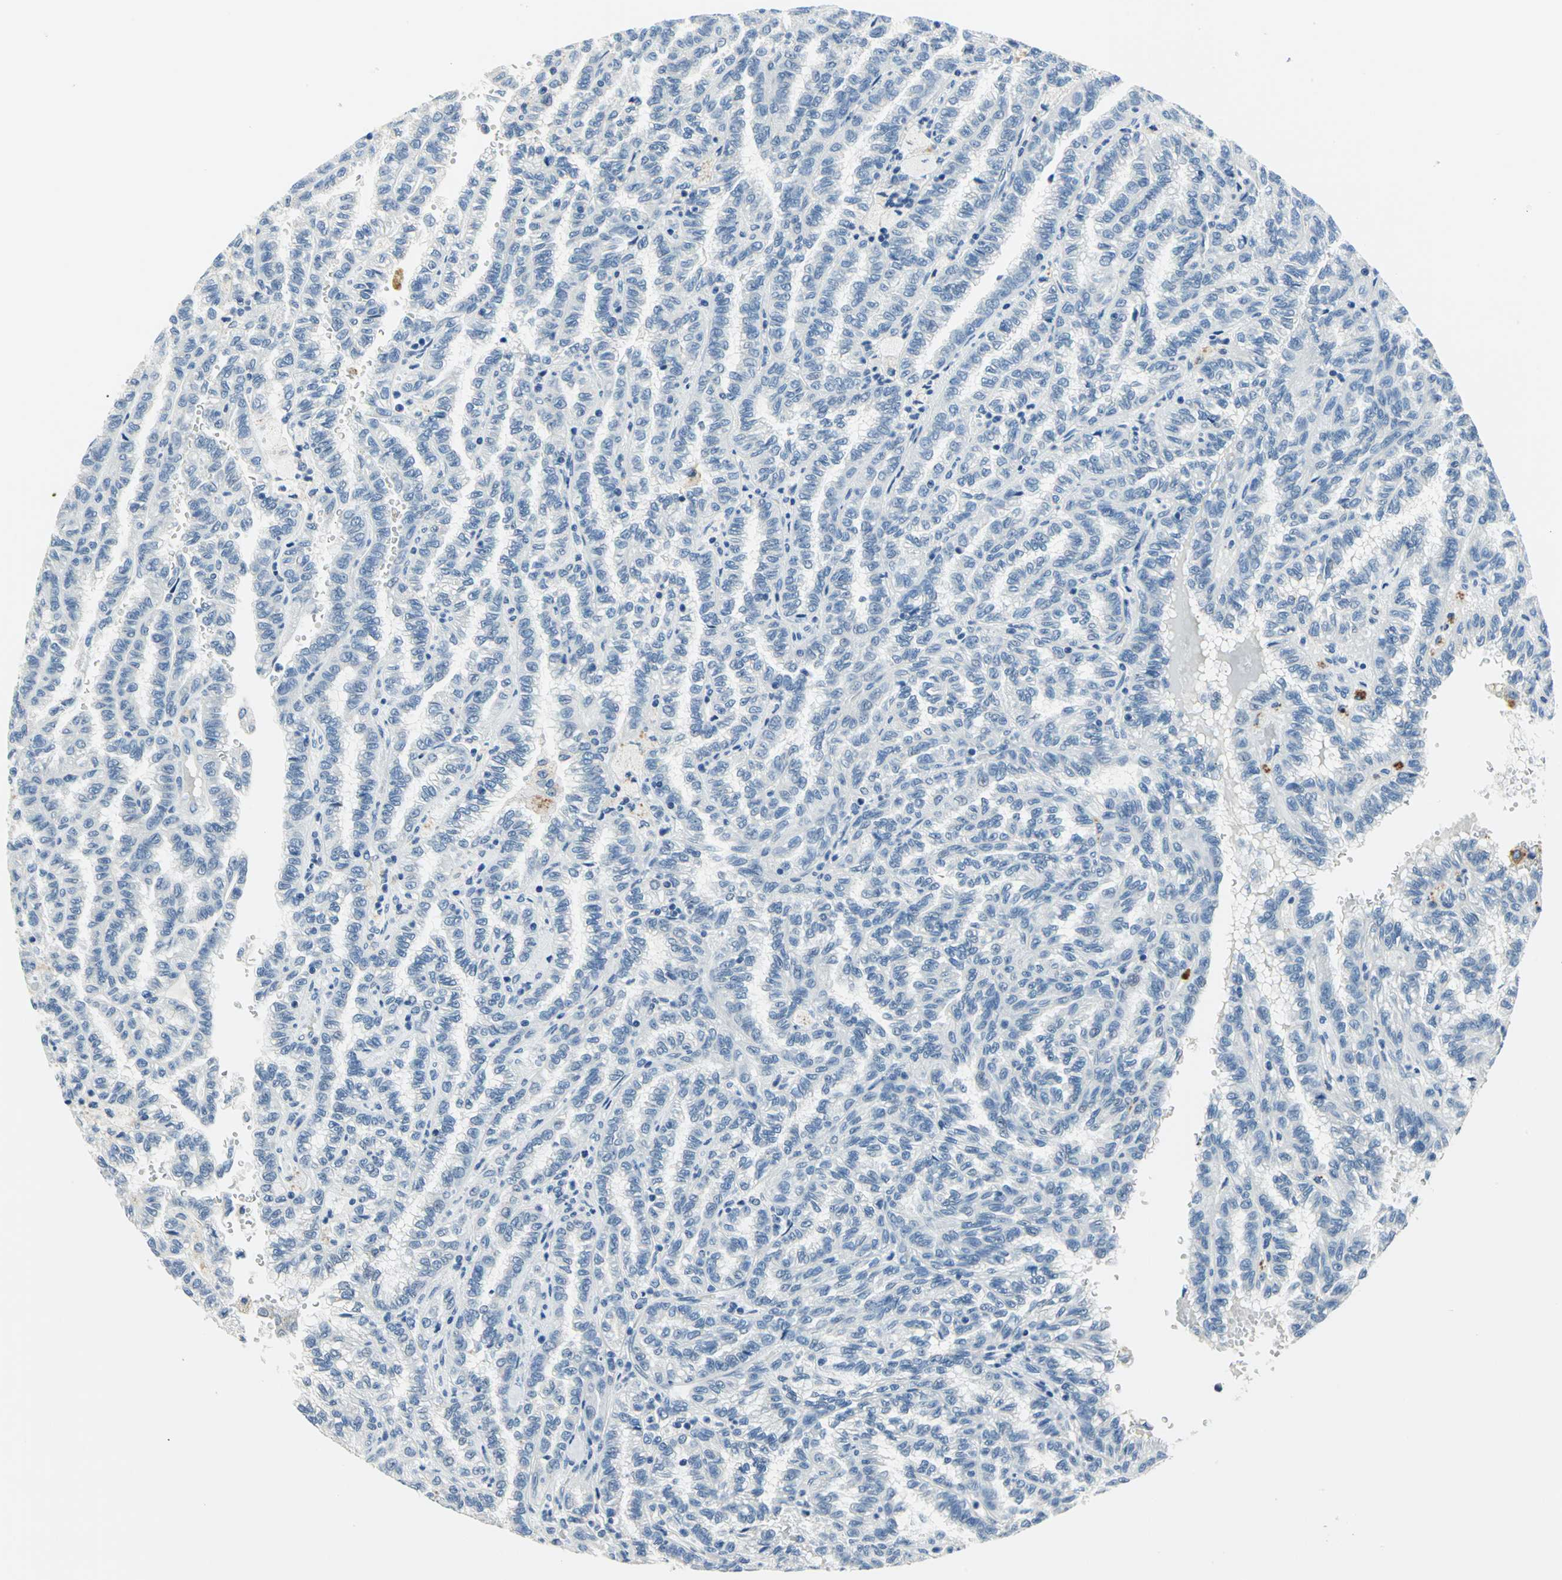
{"staining": {"intensity": "negative", "quantity": "none", "location": "none"}, "tissue": "renal cancer", "cell_type": "Tumor cells", "image_type": "cancer", "snomed": [{"axis": "morphology", "description": "Inflammation, NOS"}, {"axis": "morphology", "description": "Adenocarcinoma, NOS"}, {"axis": "topography", "description": "Kidney"}], "caption": "Immunohistochemistry (IHC) micrograph of human renal cancer stained for a protein (brown), which reveals no staining in tumor cells.", "gene": "RAD17", "patient": {"sex": "male", "age": 68}}